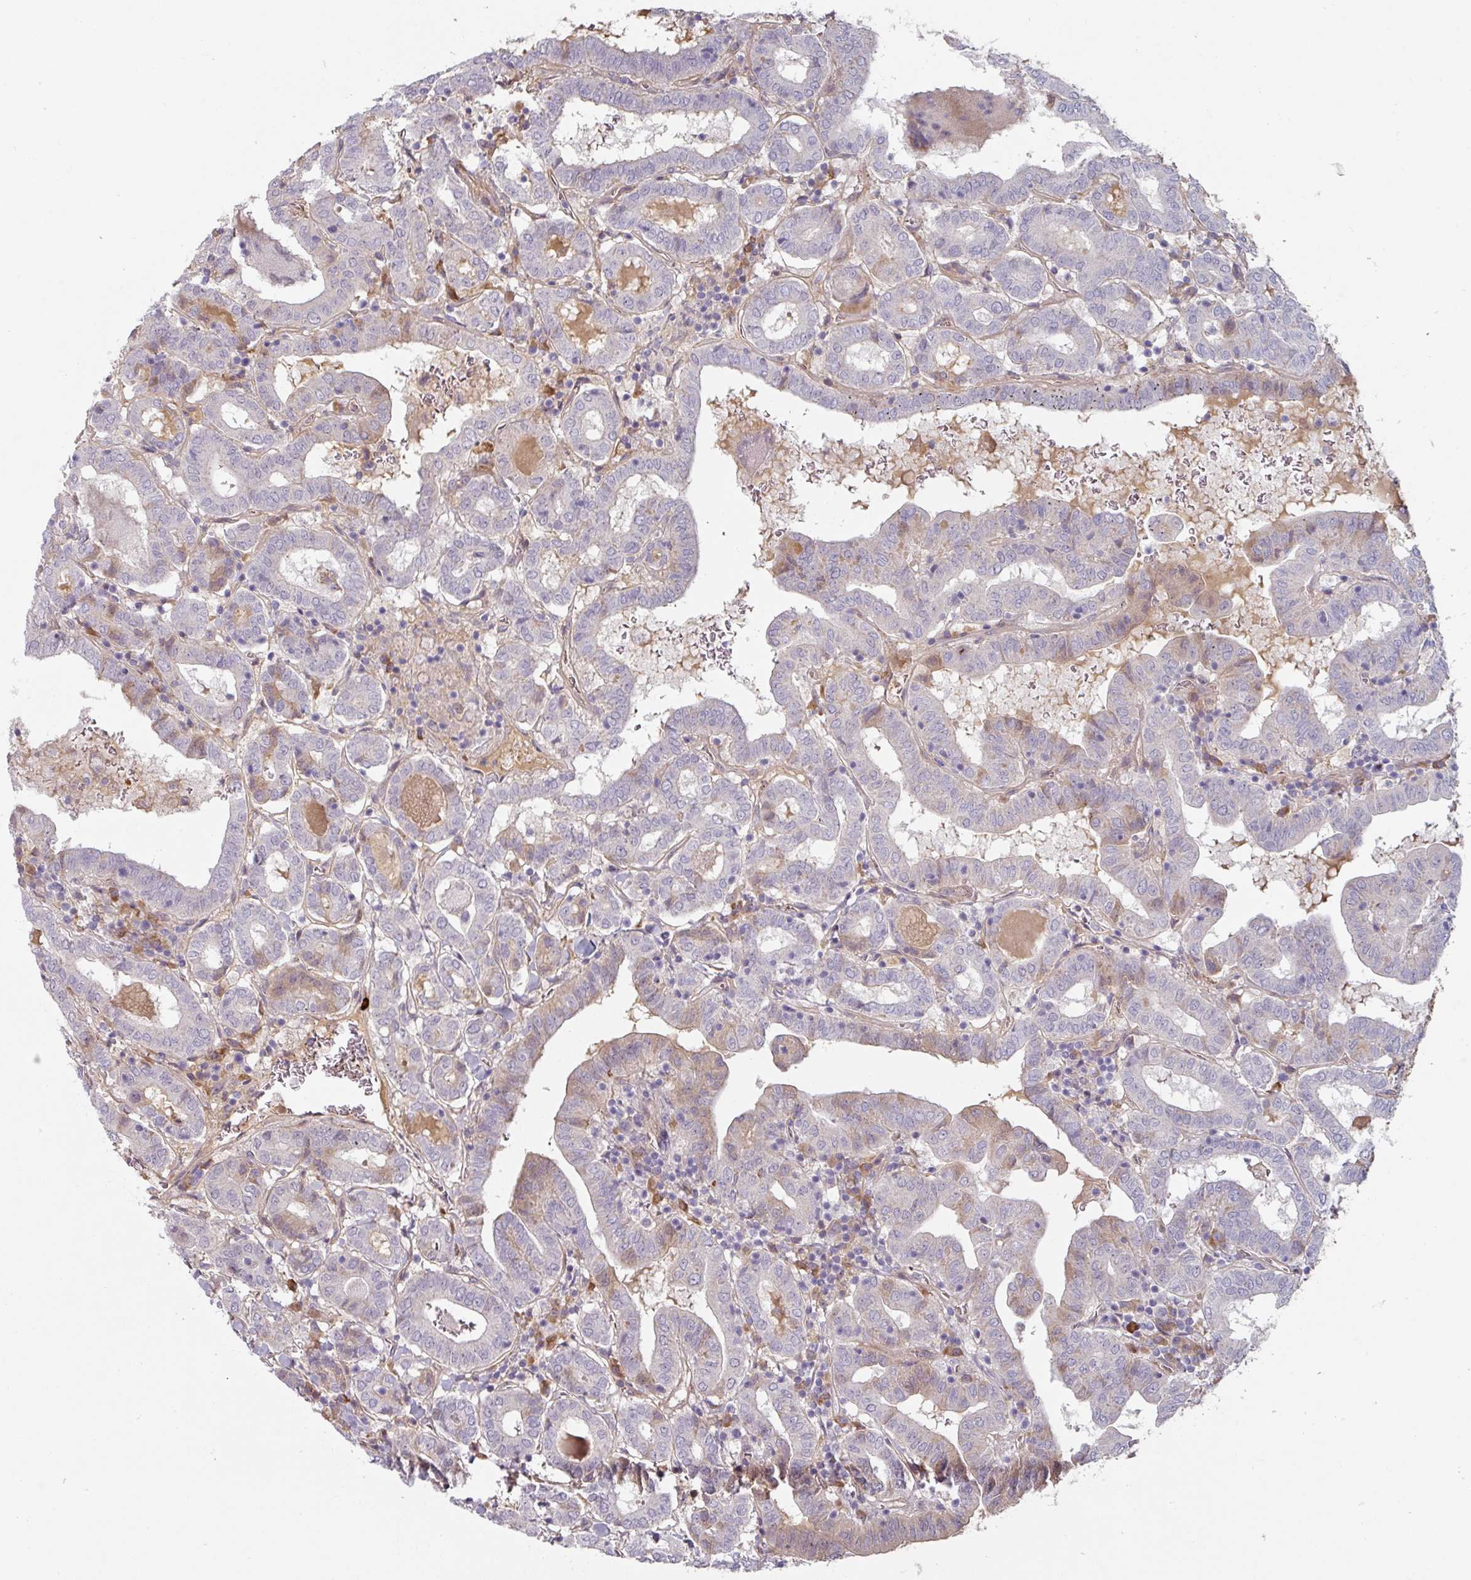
{"staining": {"intensity": "weak", "quantity": "<25%", "location": "cytoplasmic/membranous"}, "tissue": "thyroid cancer", "cell_type": "Tumor cells", "image_type": "cancer", "snomed": [{"axis": "morphology", "description": "Papillary adenocarcinoma, NOS"}, {"axis": "topography", "description": "Thyroid gland"}], "caption": "Immunohistochemistry image of papillary adenocarcinoma (thyroid) stained for a protein (brown), which demonstrates no positivity in tumor cells.", "gene": "CEP78", "patient": {"sex": "female", "age": 72}}